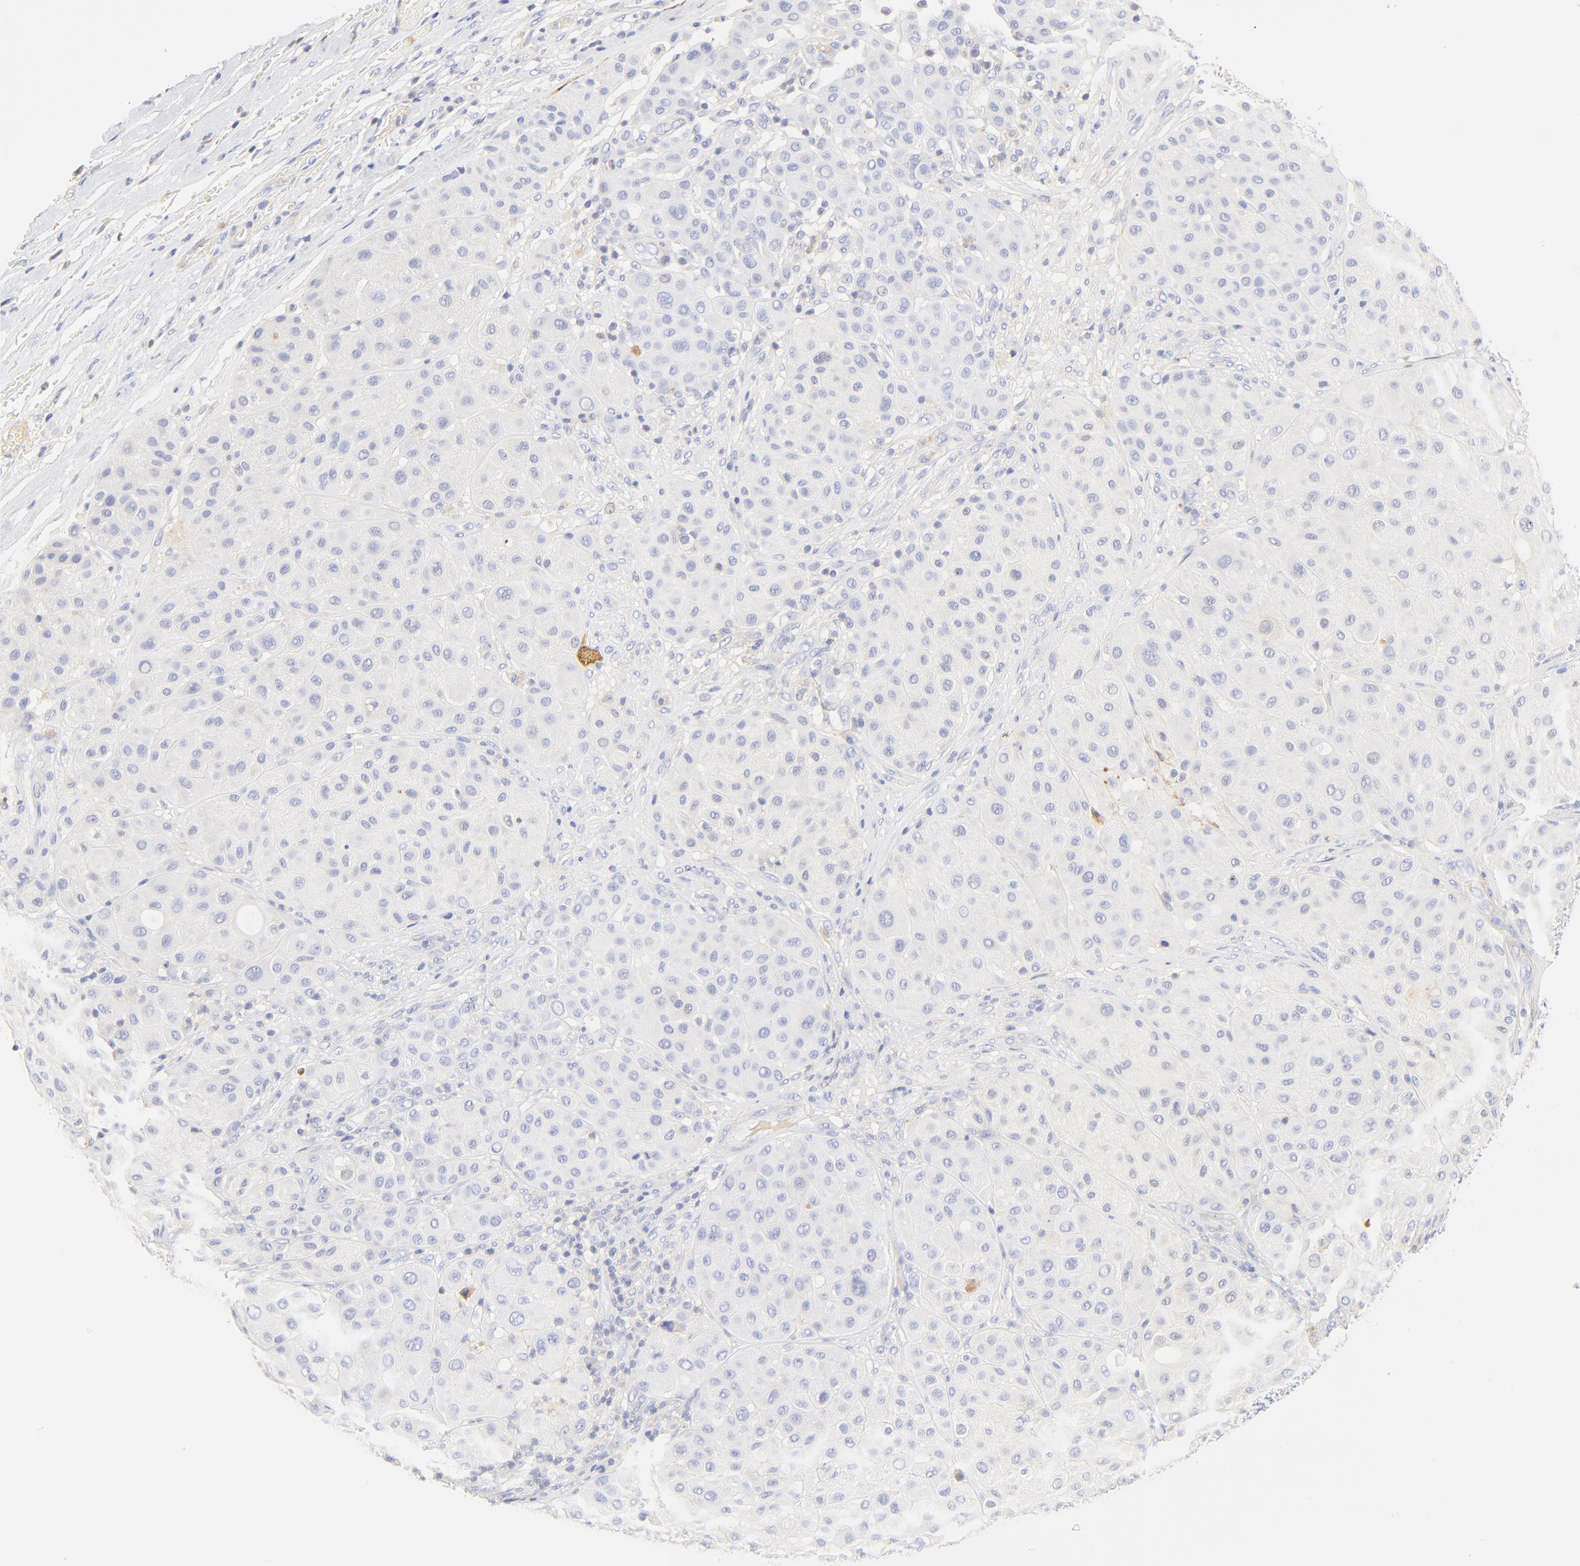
{"staining": {"intensity": "negative", "quantity": "none", "location": "none"}, "tissue": "melanoma", "cell_type": "Tumor cells", "image_type": "cancer", "snomed": [{"axis": "morphology", "description": "Normal tissue, NOS"}, {"axis": "morphology", "description": "Malignant melanoma, Metastatic site"}, {"axis": "topography", "description": "Skin"}], "caption": "An immunohistochemistry (IHC) micrograph of malignant melanoma (metastatic site) is shown. There is no staining in tumor cells of malignant melanoma (metastatic site).", "gene": "MDGA2", "patient": {"sex": "male", "age": 41}}